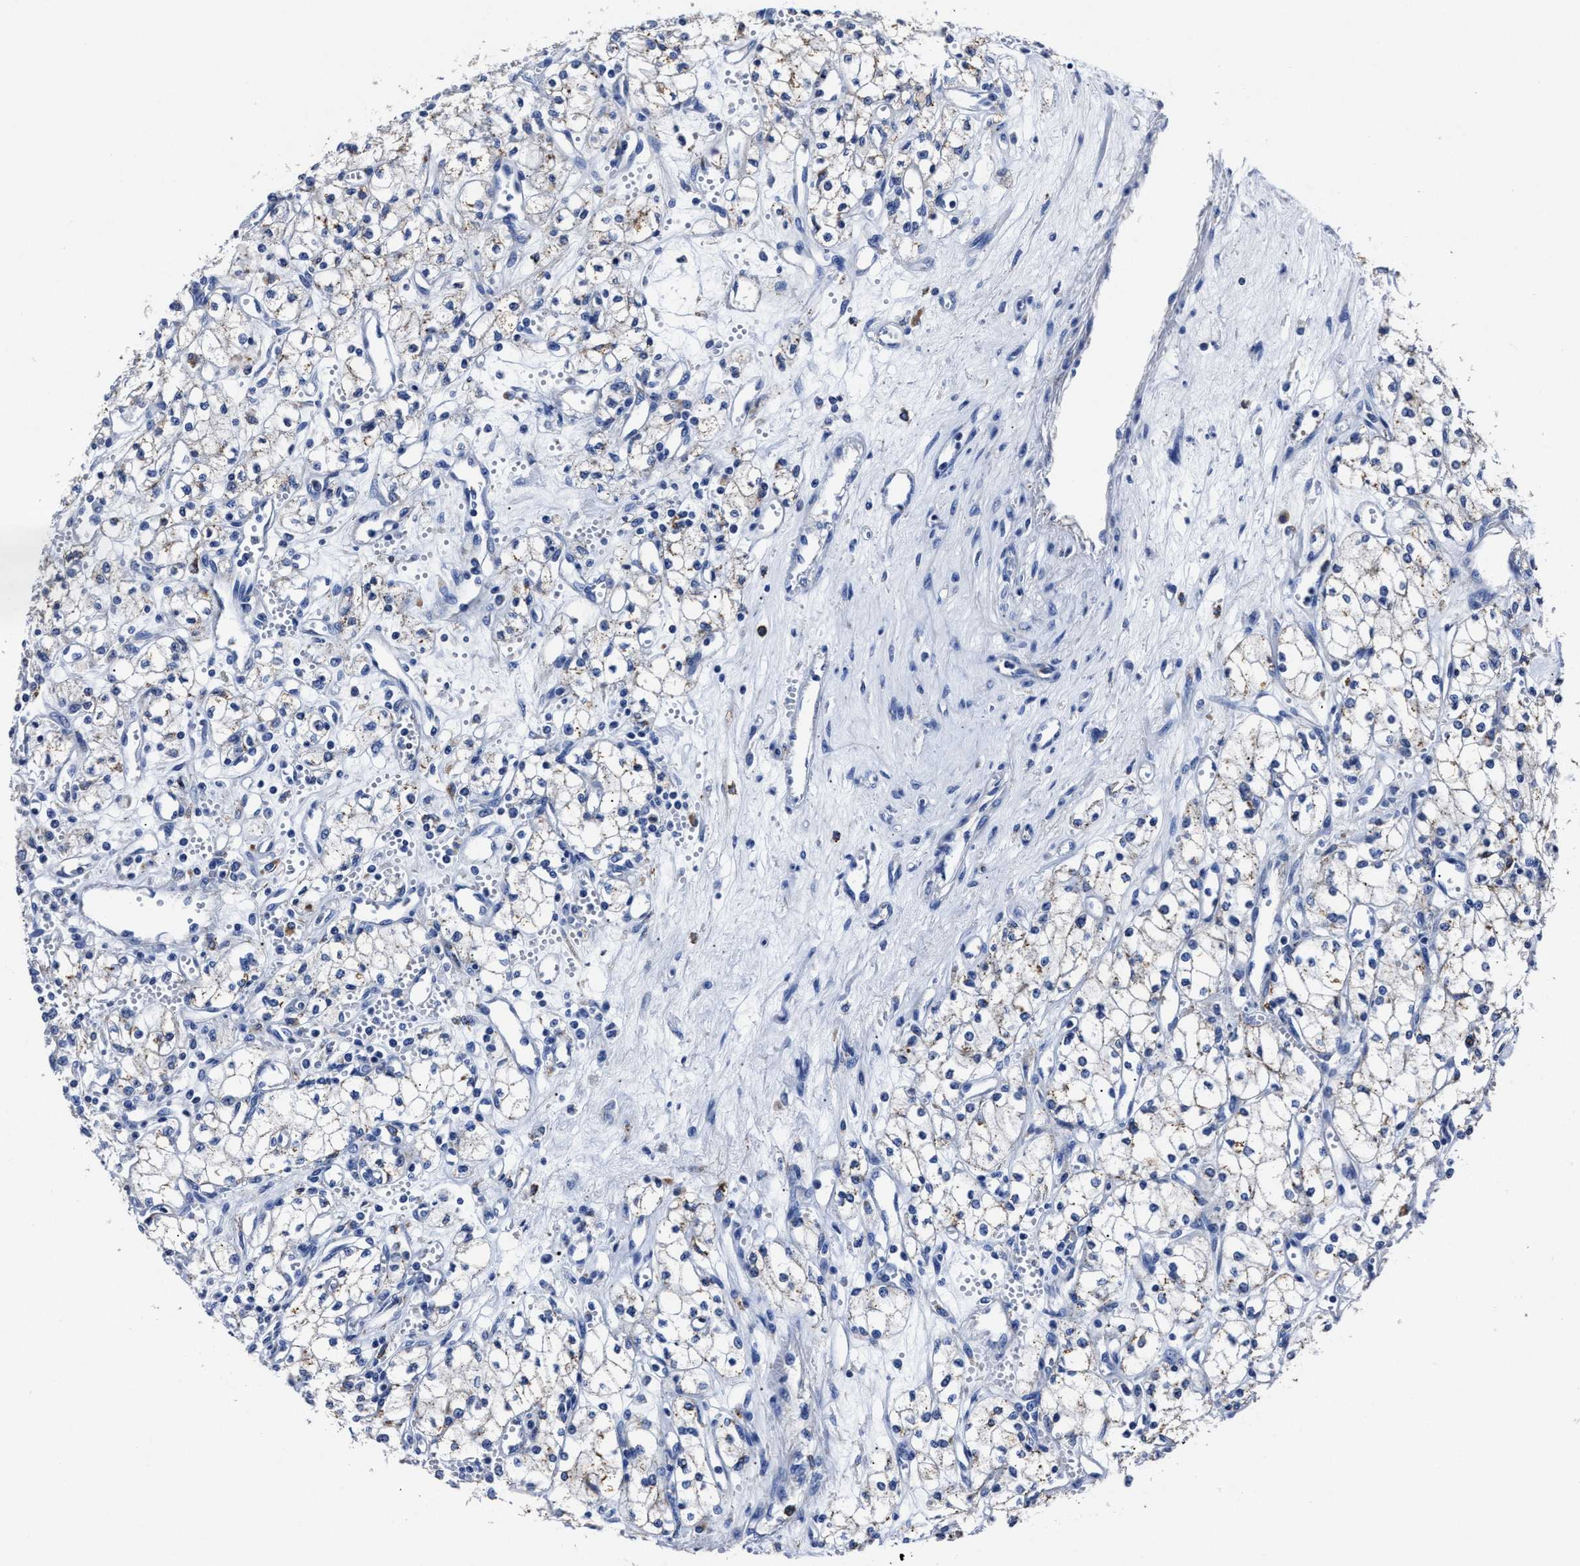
{"staining": {"intensity": "weak", "quantity": "<25%", "location": "cytoplasmic/membranous"}, "tissue": "renal cancer", "cell_type": "Tumor cells", "image_type": "cancer", "snomed": [{"axis": "morphology", "description": "Adenocarcinoma, NOS"}, {"axis": "topography", "description": "Kidney"}], "caption": "Tumor cells are negative for brown protein staining in renal cancer. (DAB immunohistochemistry, high magnification).", "gene": "LAMTOR4", "patient": {"sex": "male", "age": 59}}